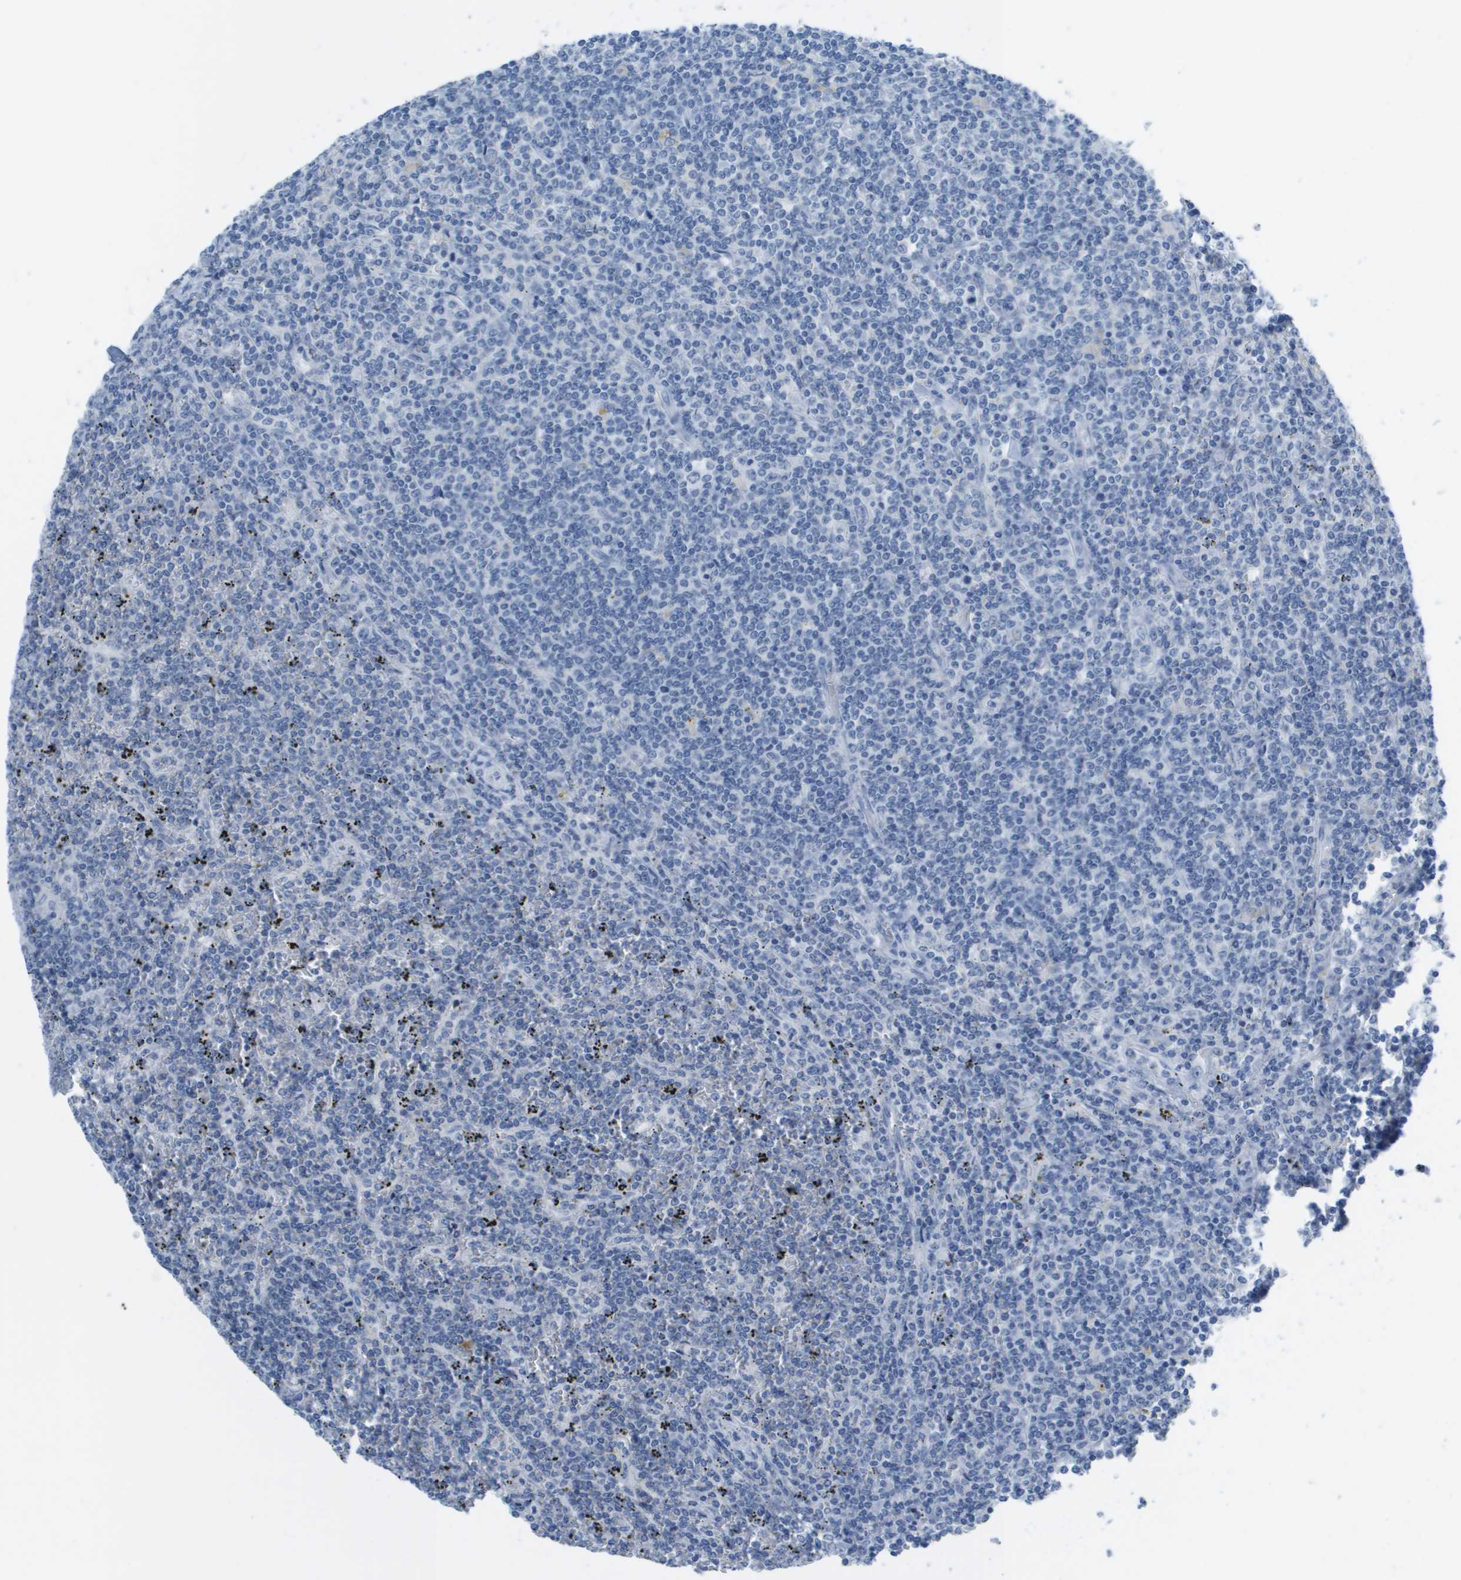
{"staining": {"intensity": "negative", "quantity": "none", "location": "none"}, "tissue": "lymphoma", "cell_type": "Tumor cells", "image_type": "cancer", "snomed": [{"axis": "morphology", "description": "Malignant lymphoma, non-Hodgkin's type, Low grade"}, {"axis": "topography", "description": "Spleen"}], "caption": "Tumor cells show no significant protein staining in low-grade malignant lymphoma, non-Hodgkin's type.", "gene": "GPR18", "patient": {"sex": "female", "age": 19}}